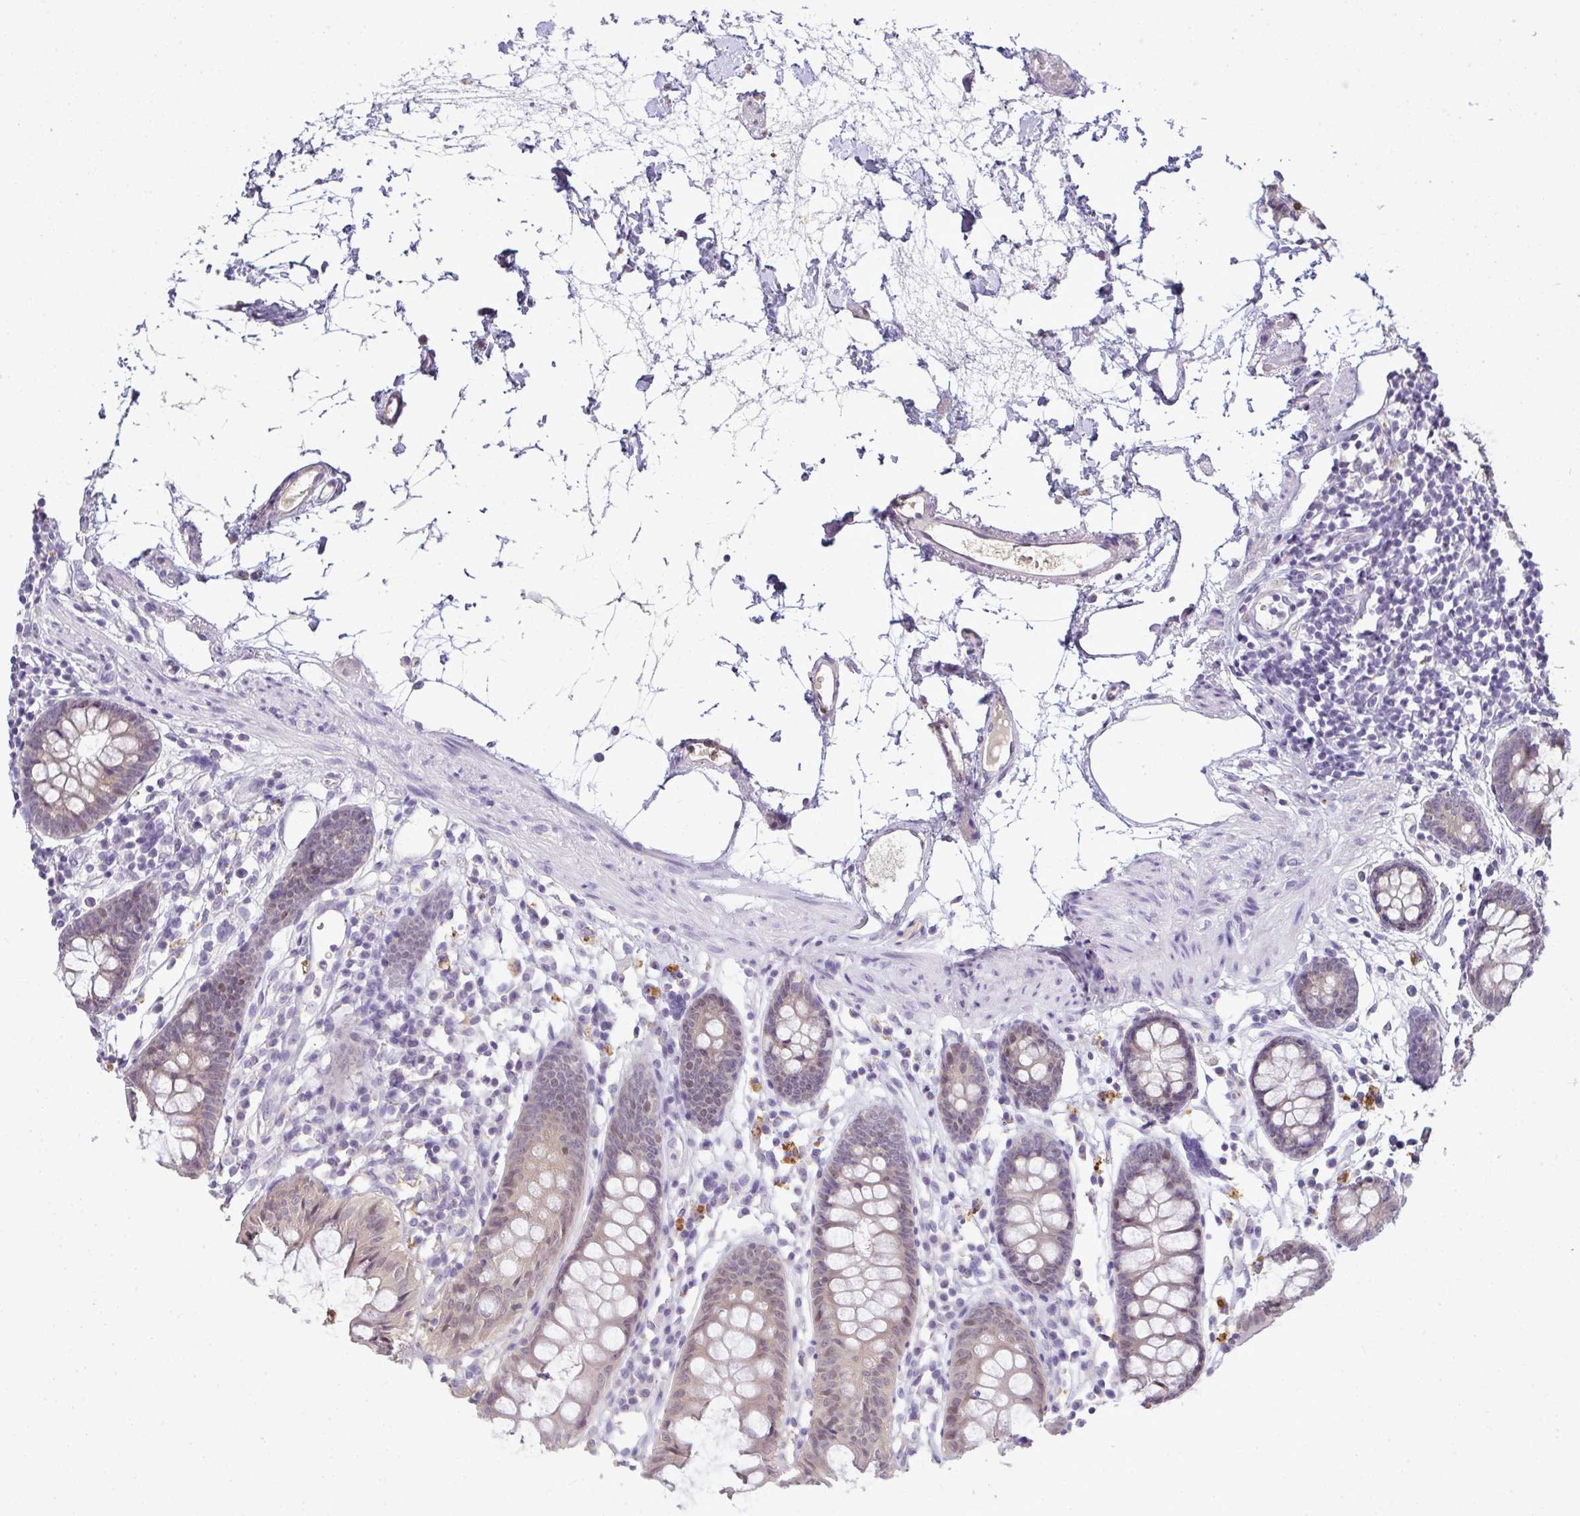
{"staining": {"intensity": "negative", "quantity": "none", "location": "none"}, "tissue": "colon", "cell_type": "Endothelial cells", "image_type": "normal", "snomed": [{"axis": "morphology", "description": "Normal tissue, NOS"}, {"axis": "topography", "description": "Colon"}], "caption": "This image is of normal colon stained with immunohistochemistry (IHC) to label a protein in brown with the nuclei are counter-stained blue. There is no expression in endothelial cells. The staining was performed using DAB to visualize the protein expression in brown, while the nuclei were stained in blue with hematoxylin (Magnification: 20x).", "gene": "CMPK1", "patient": {"sex": "female", "age": 84}}